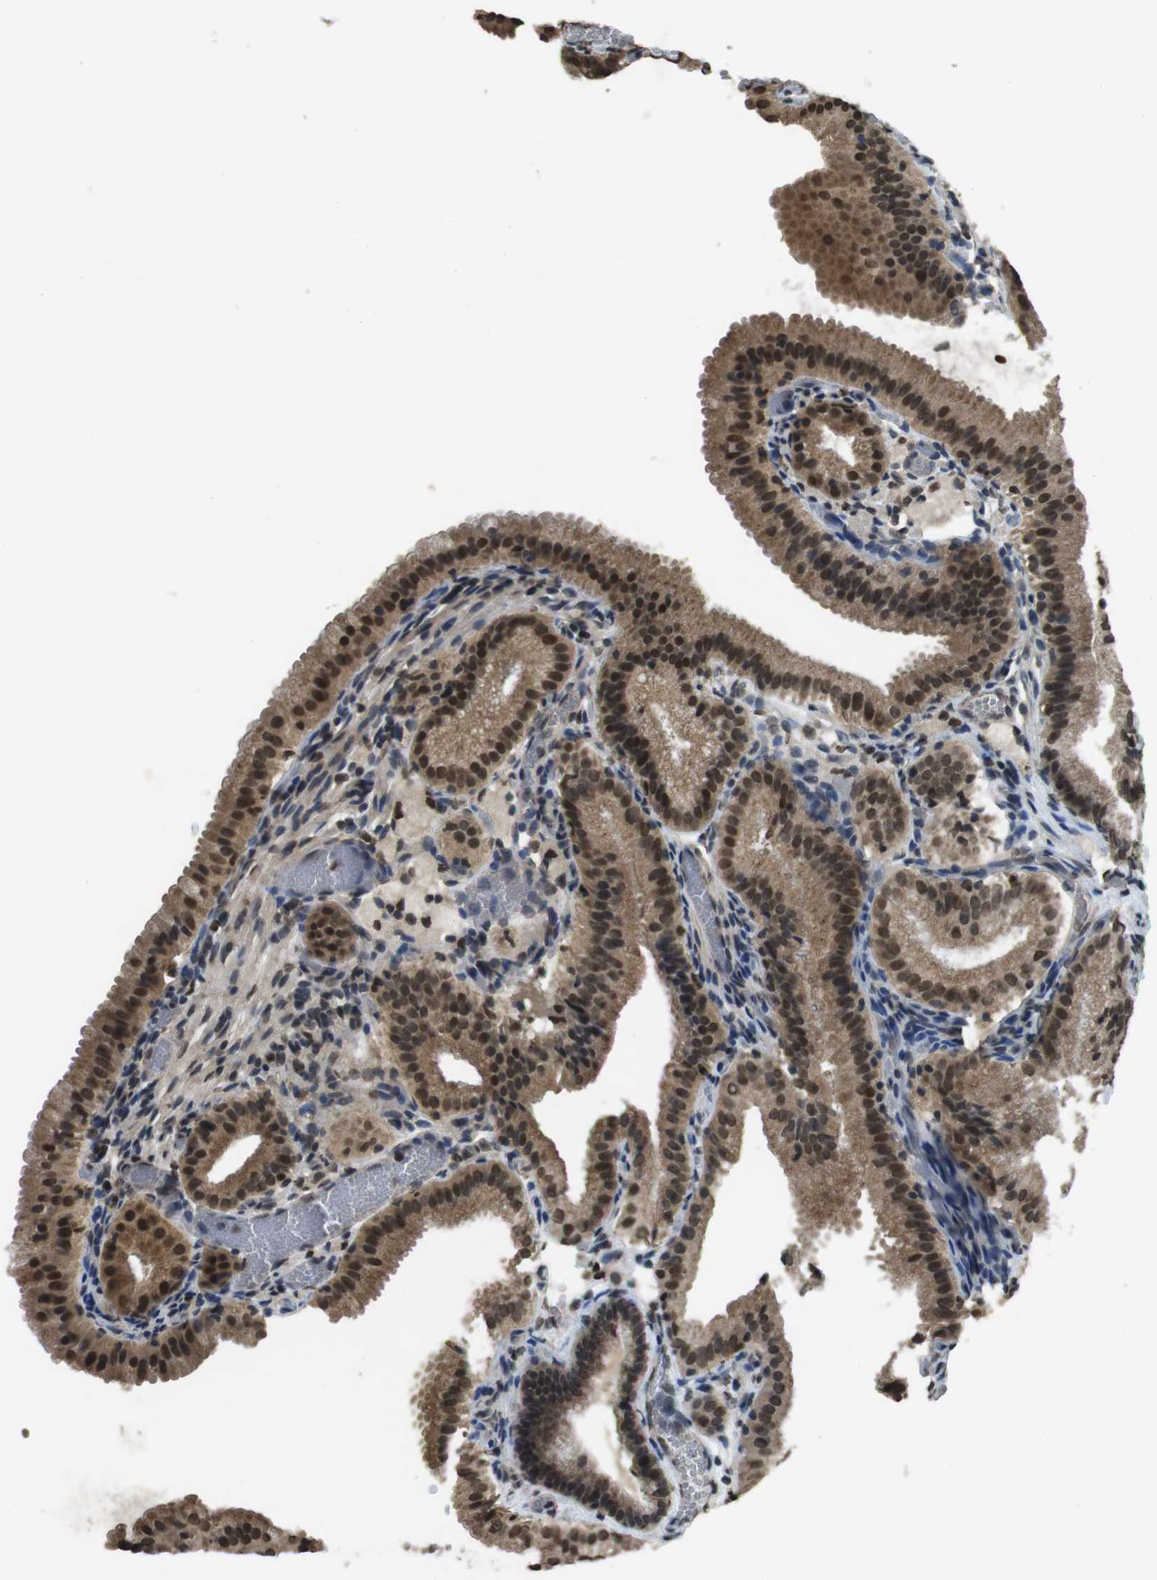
{"staining": {"intensity": "strong", "quantity": ">75%", "location": "cytoplasmic/membranous,nuclear"}, "tissue": "gallbladder", "cell_type": "Glandular cells", "image_type": "normal", "snomed": [{"axis": "morphology", "description": "Normal tissue, NOS"}, {"axis": "topography", "description": "Gallbladder"}], "caption": "Strong cytoplasmic/membranous,nuclear expression is seen in about >75% of glandular cells in unremarkable gallbladder.", "gene": "MAF", "patient": {"sex": "male", "age": 54}}